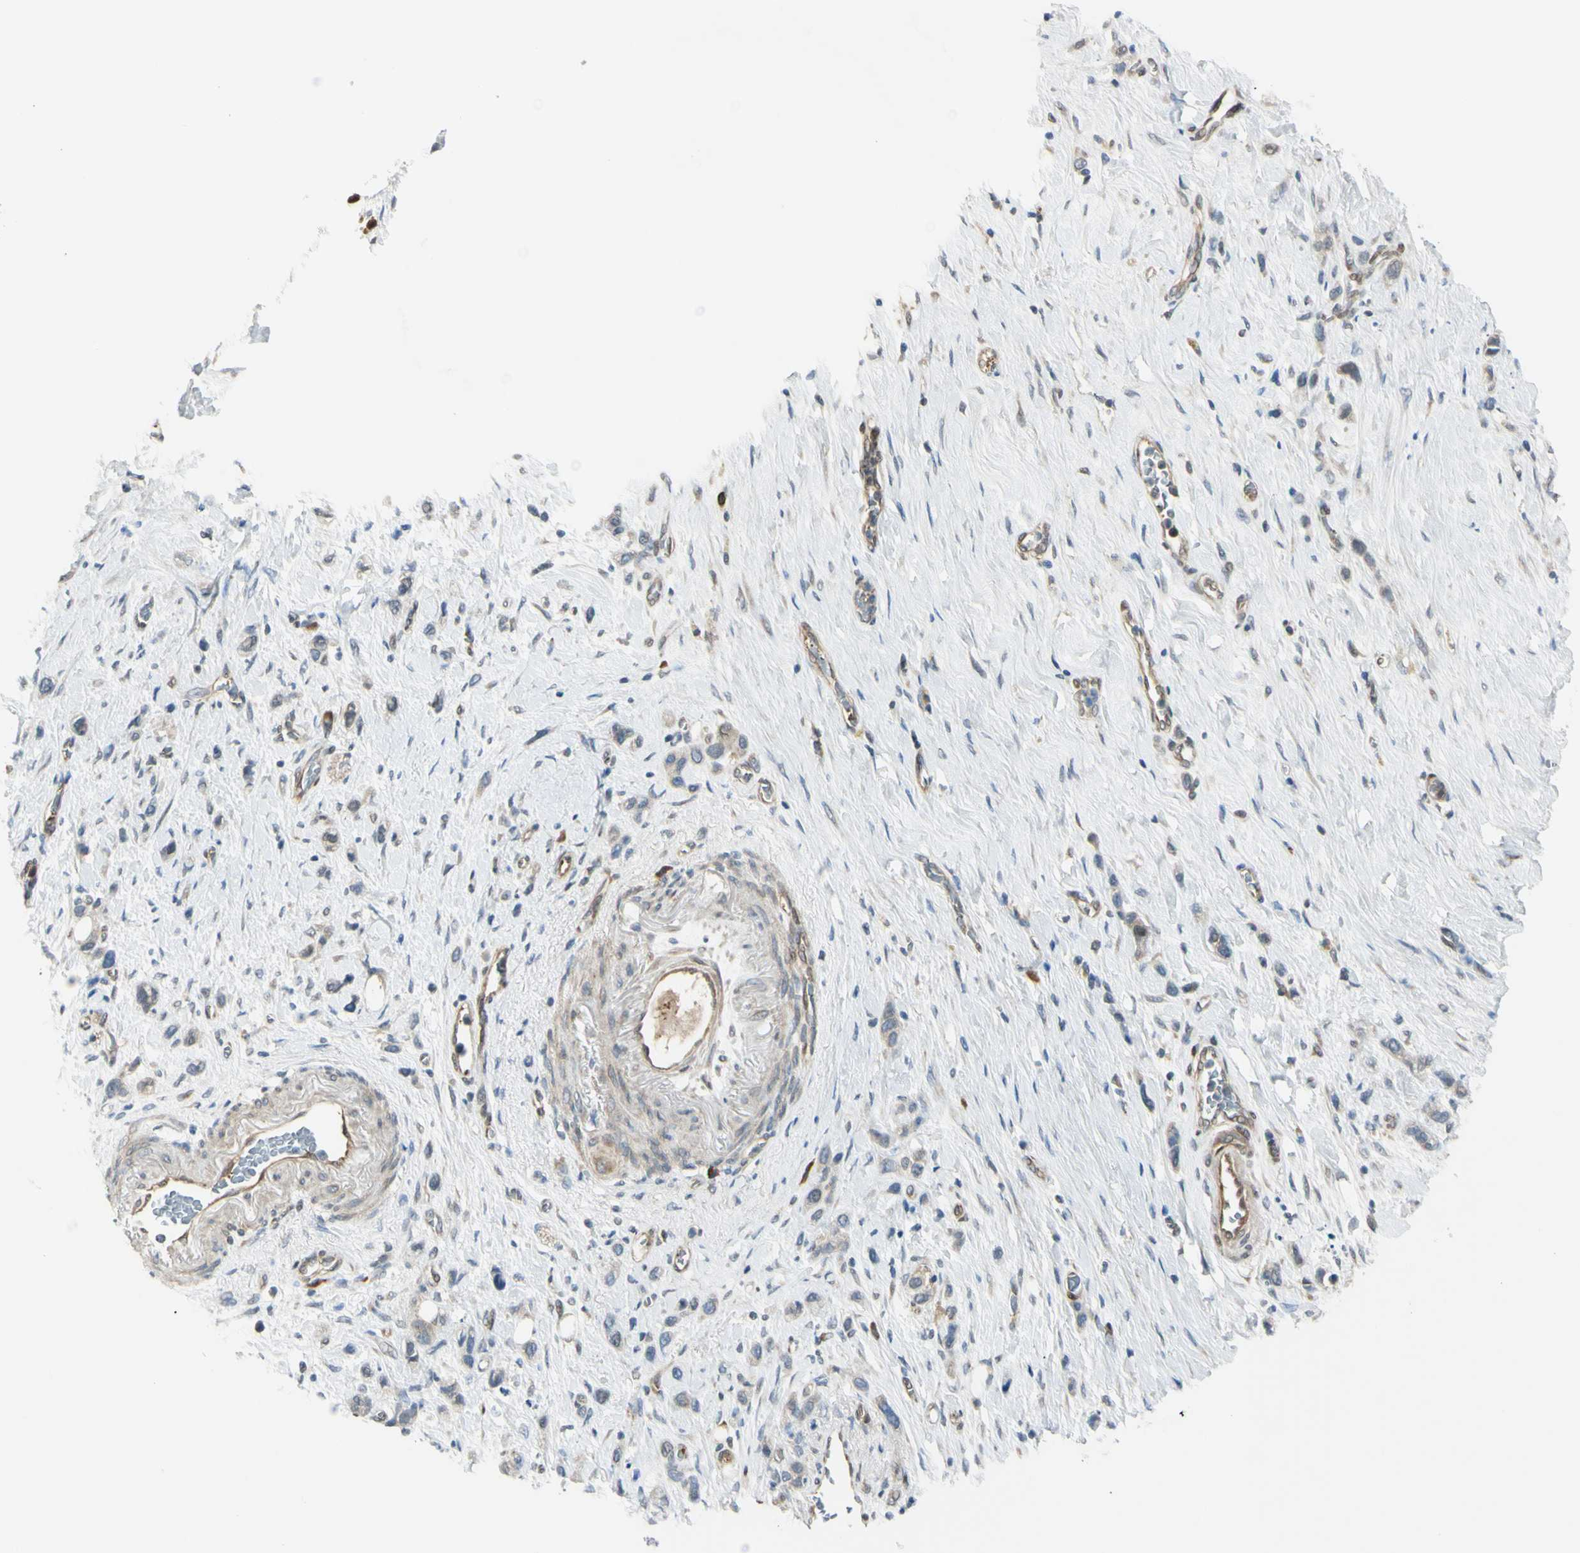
{"staining": {"intensity": "weak", "quantity": ">75%", "location": "cytoplasmic/membranous,nuclear"}, "tissue": "stomach cancer", "cell_type": "Tumor cells", "image_type": "cancer", "snomed": [{"axis": "morphology", "description": "Normal tissue, NOS"}, {"axis": "morphology", "description": "Adenocarcinoma, NOS"}, {"axis": "morphology", "description": "Adenocarcinoma, High grade"}, {"axis": "topography", "description": "Stomach, upper"}, {"axis": "topography", "description": "Stomach"}], "caption": "IHC photomicrograph of stomach cancer stained for a protein (brown), which exhibits low levels of weak cytoplasmic/membranous and nuclear staining in about >75% of tumor cells.", "gene": "RASGRF1", "patient": {"sex": "female", "age": 65}}